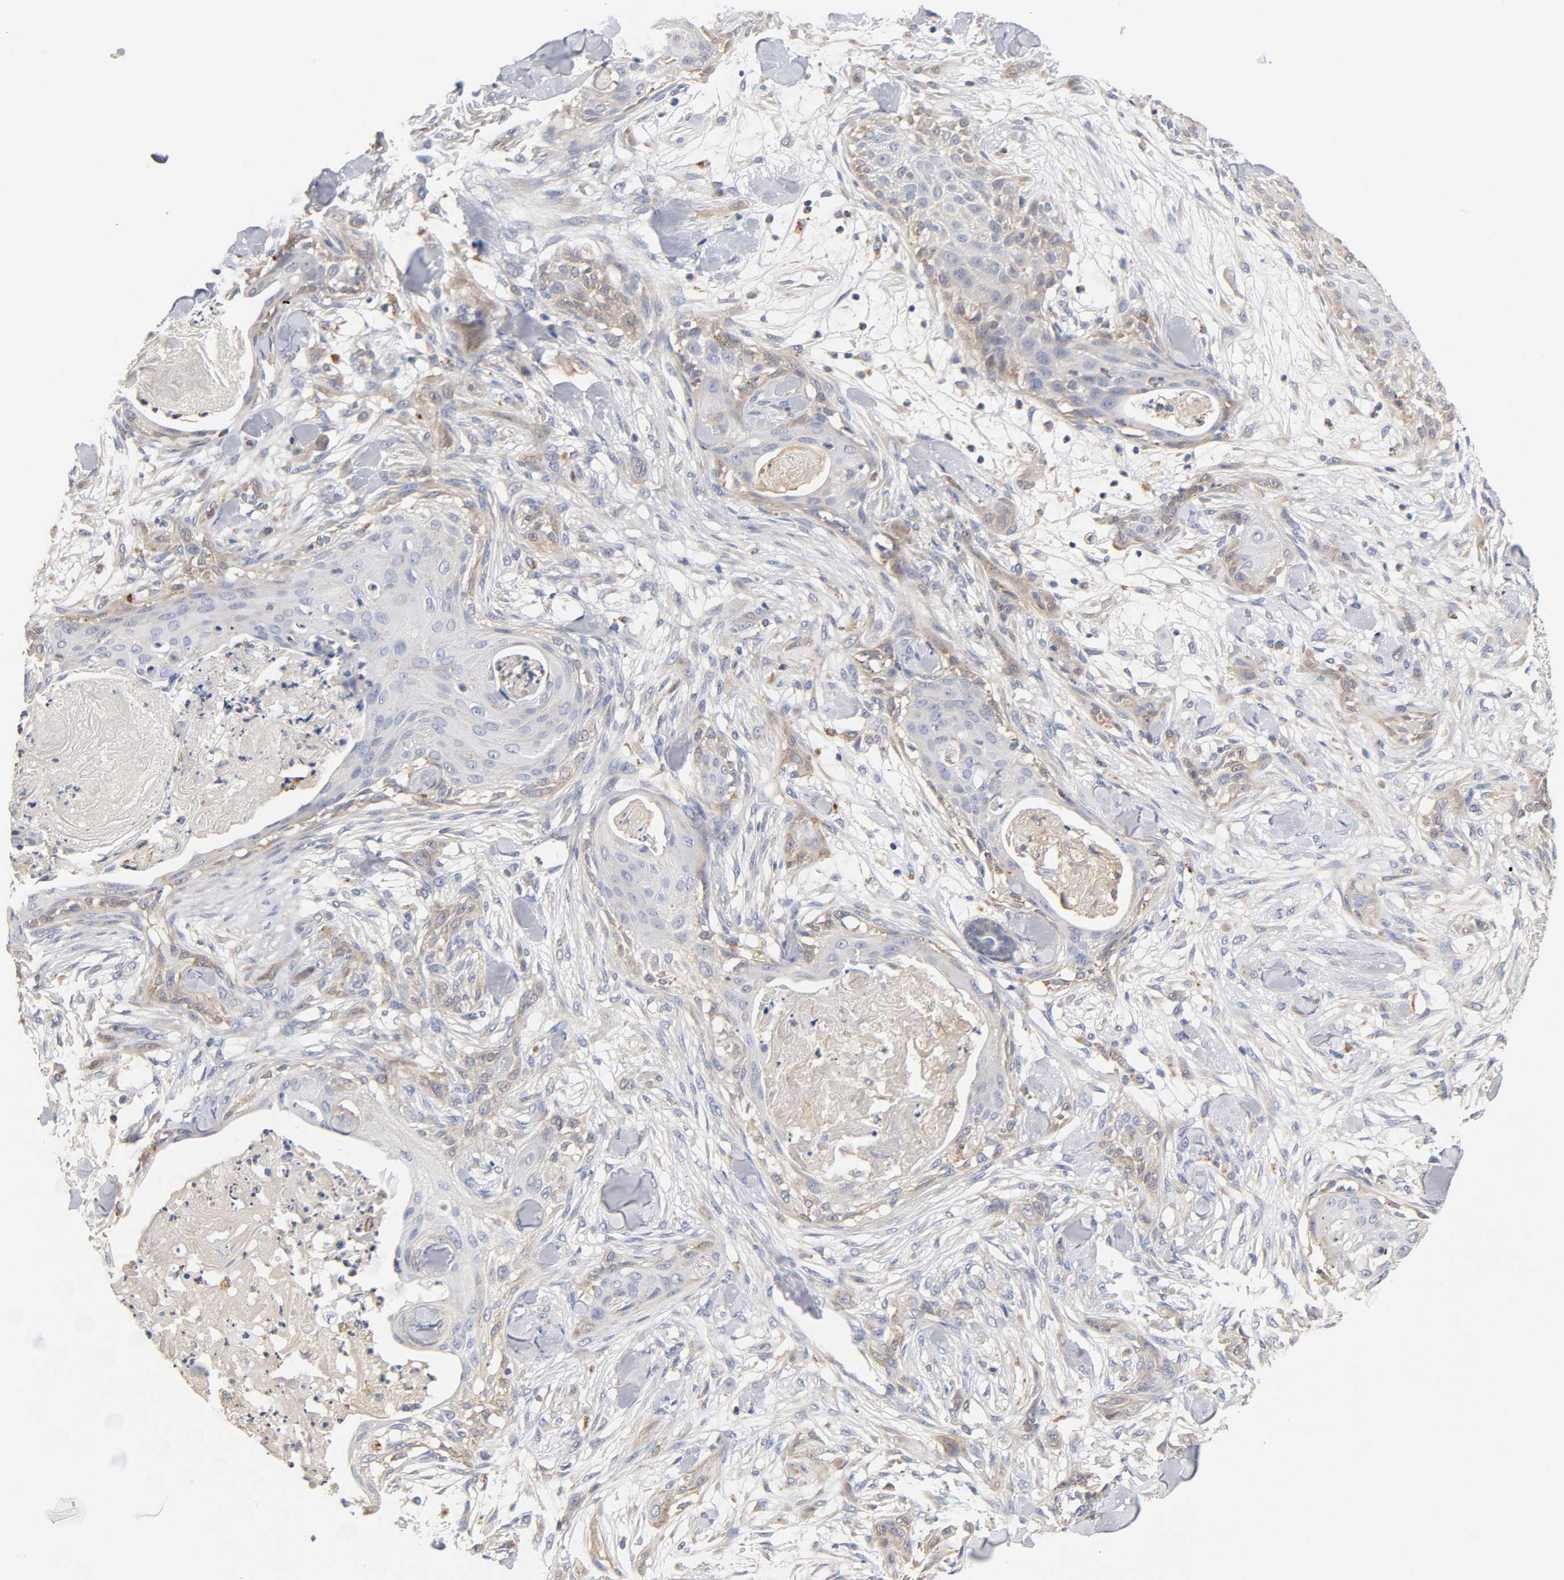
{"staining": {"intensity": "weak", "quantity": "25%-75%", "location": "cytoplasmic/membranous"}, "tissue": "skin cancer", "cell_type": "Tumor cells", "image_type": "cancer", "snomed": [{"axis": "morphology", "description": "Squamous cell carcinoma, NOS"}, {"axis": "topography", "description": "Skin"}], "caption": "A low amount of weak cytoplasmic/membranous staining is present in approximately 25%-75% of tumor cells in skin squamous cell carcinoma tissue.", "gene": "SEMA5A", "patient": {"sex": "female", "age": 59}}